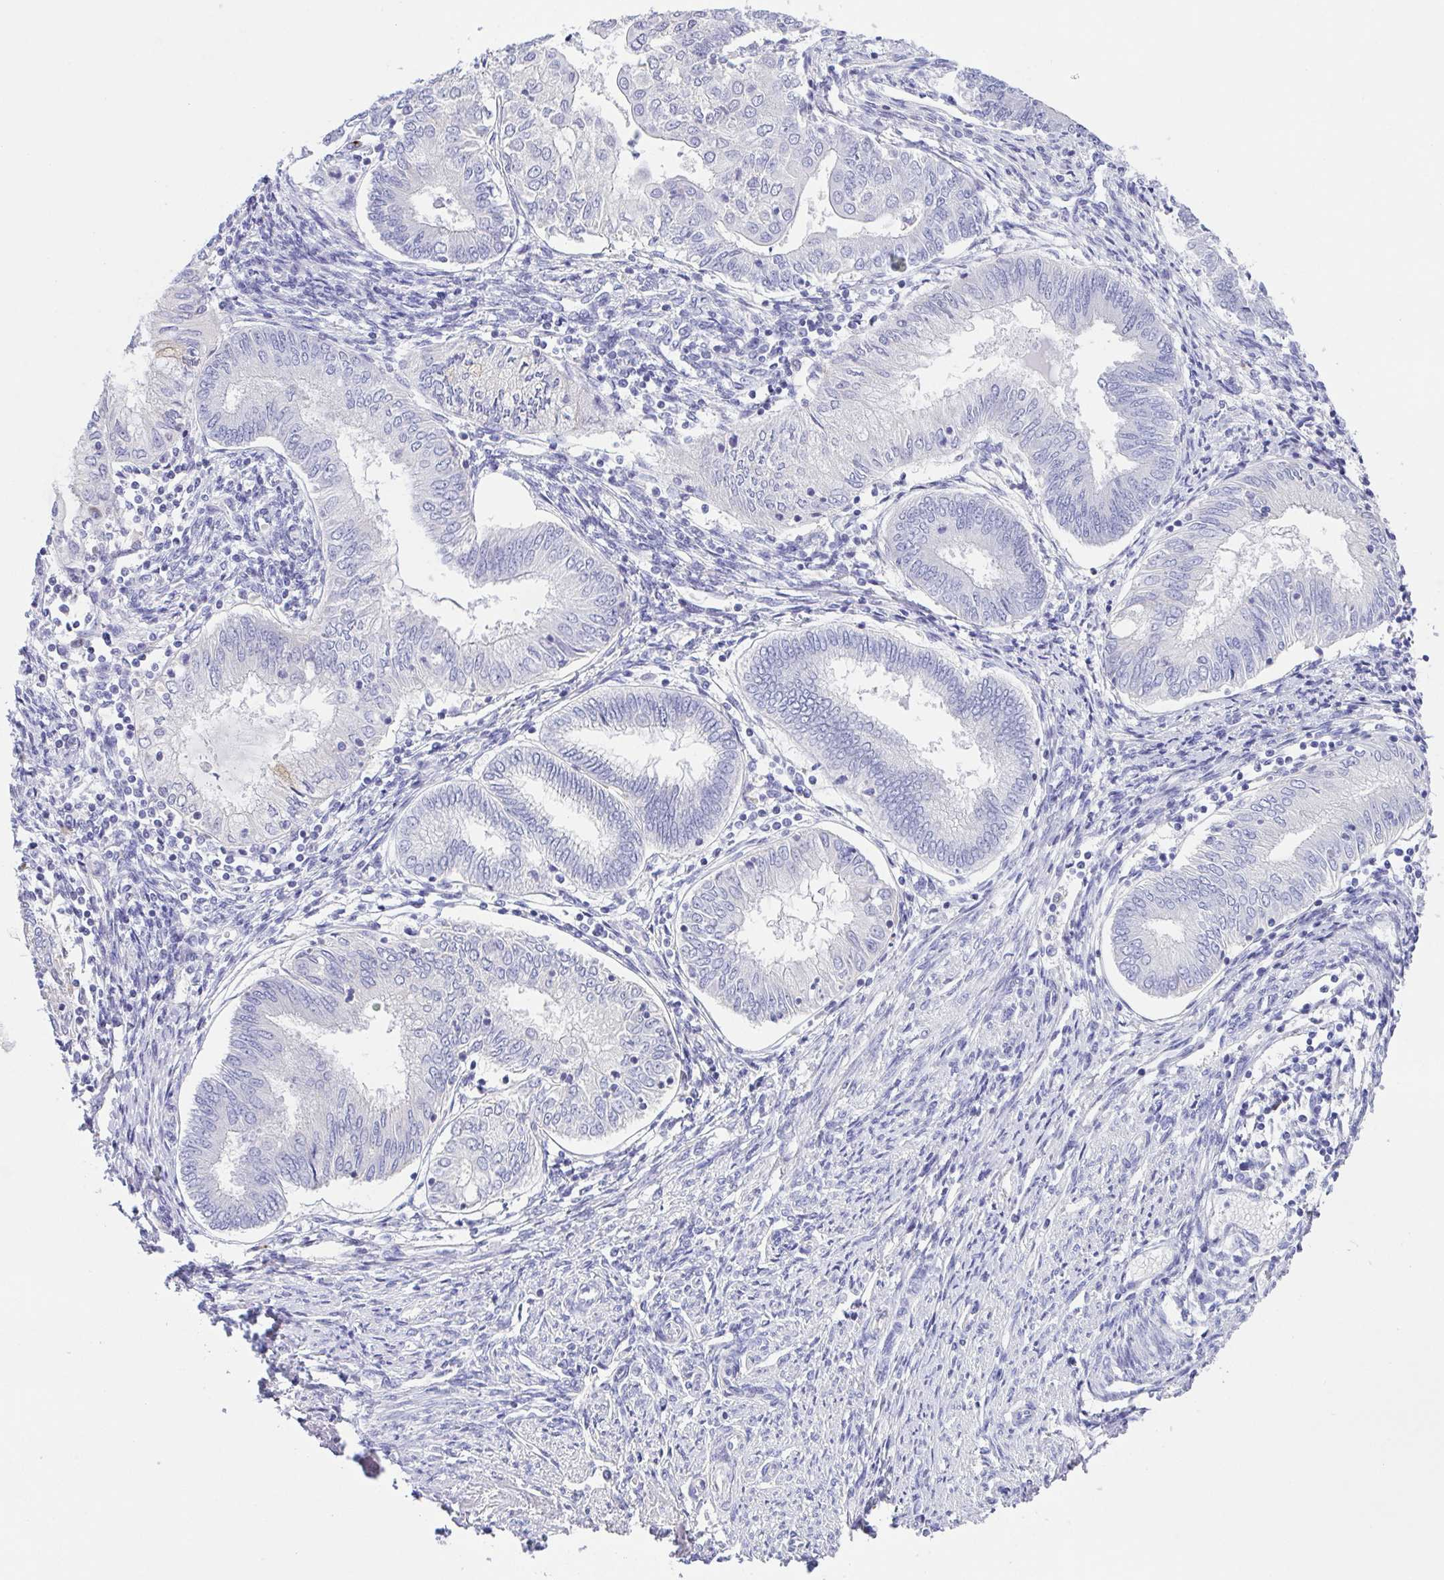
{"staining": {"intensity": "negative", "quantity": "none", "location": "none"}, "tissue": "endometrial cancer", "cell_type": "Tumor cells", "image_type": "cancer", "snomed": [{"axis": "morphology", "description": "Adenocarcinoma, NOS"}, {"axis": "topography", "description": "Endometrium"}], "caption": "Tumor cells are negative for protein expression in human endometrial cancer. The staining was performed using DAB to visualize the protein expression in brown, while the nuclei were stained in blue with hematoxylin (Magnification: 20x).", "gene": "PKDREJ", "patient": {"sex": "female", "age": 68}}